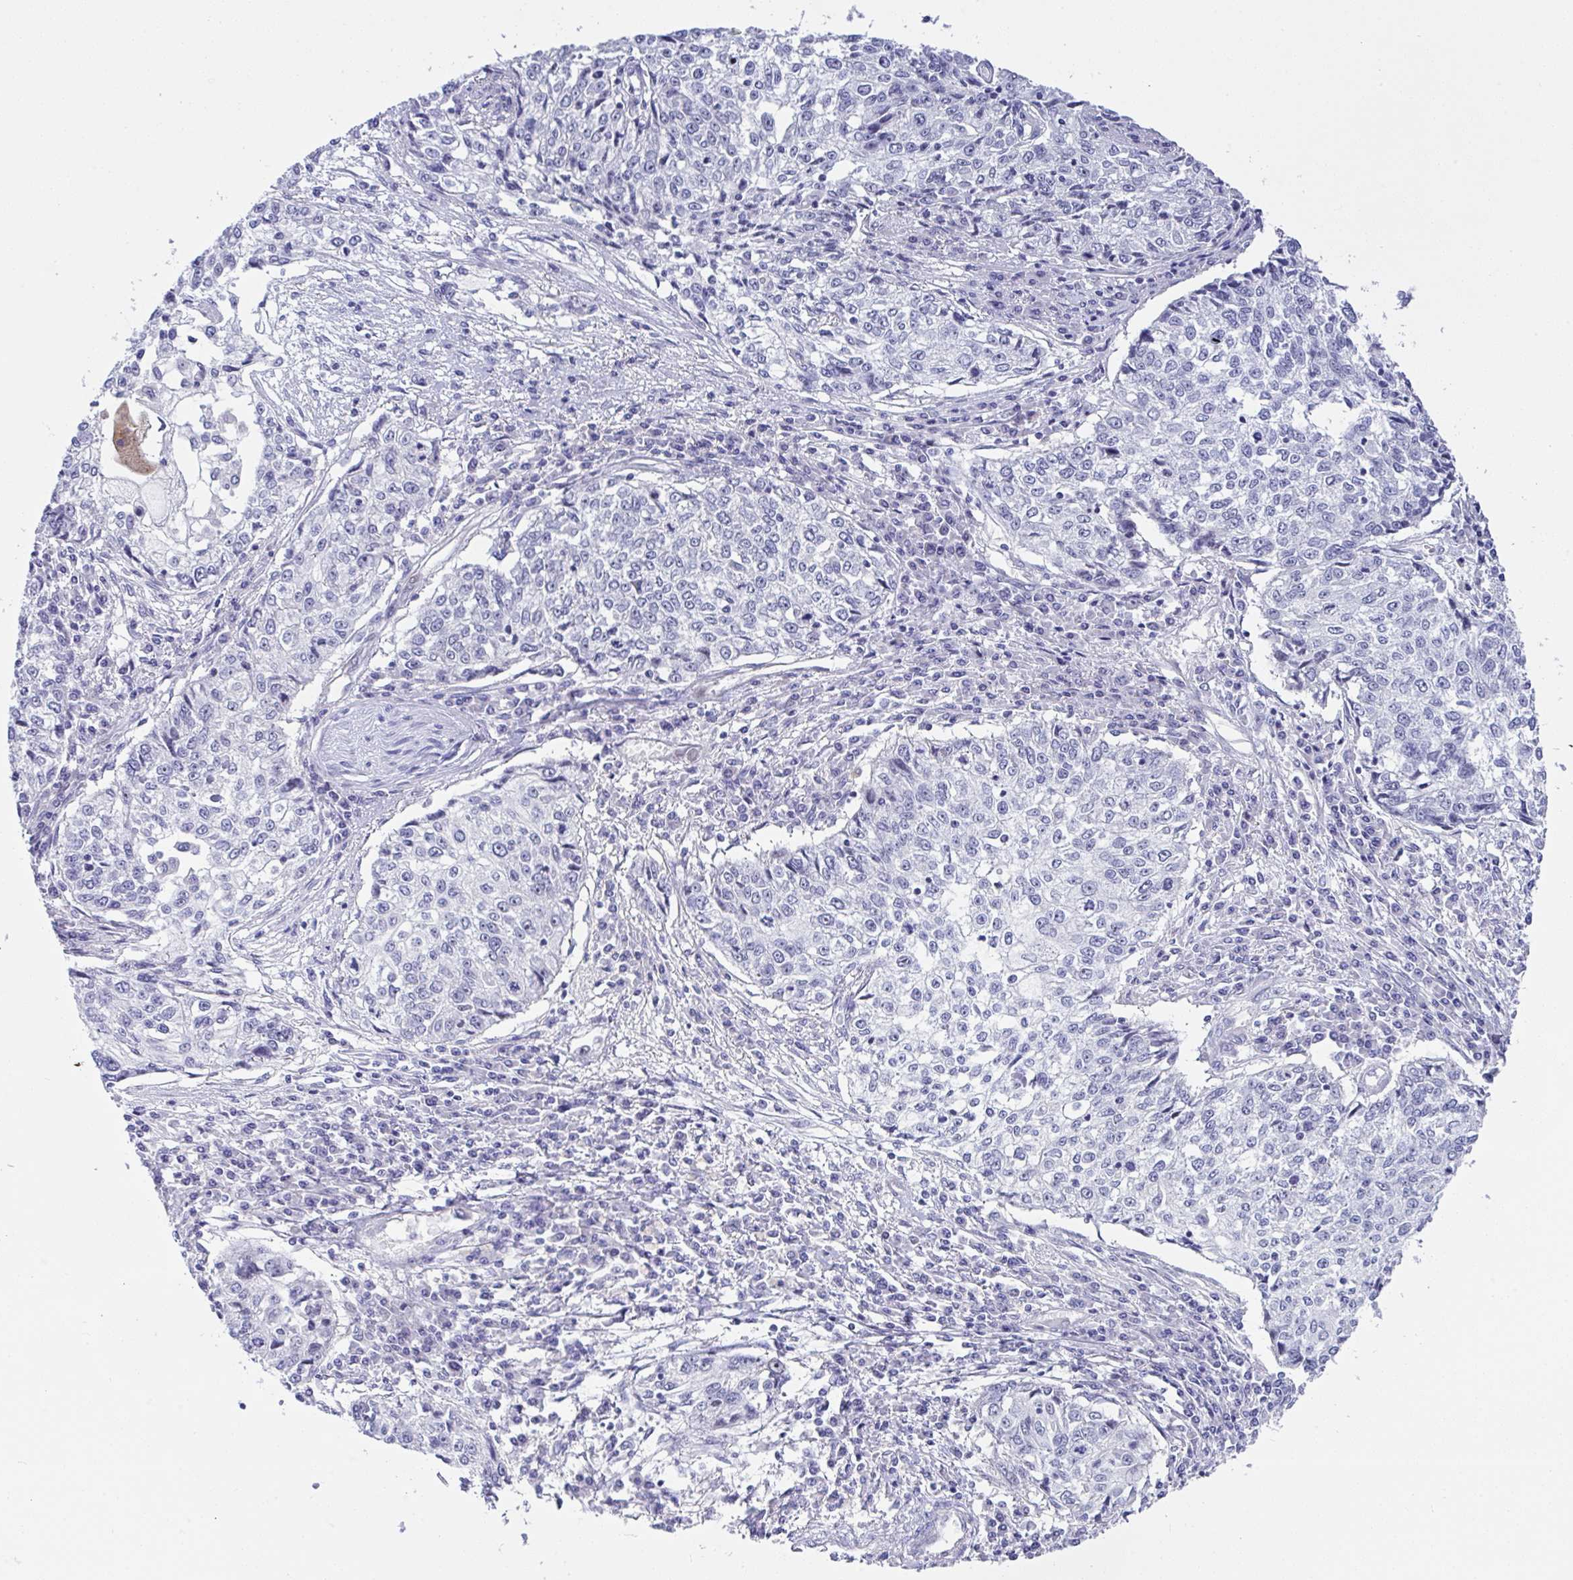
{"staining": {"intensity": "negative", "quantity": "none", "location": "none"}, "tissue": "cervical cancer", "cell_type": "Tumor cells", "image_type": "cancer", "snomed": [{"axis": "morphology", "description": "Squamous cell carcinoma, NOS"}, {"axis": "topography", "description": "Cervix"}], "caption": "Histopathology image shows no protein expression in tumor cells of cervical cancer (squamous cell carcinoma) tissue. The staining is performed using DAB brown chromogen with nuclei counter-stained in using hematoxylin.", "gene": "ZNF713", "patient": {"sex": "female", "age": 57}}